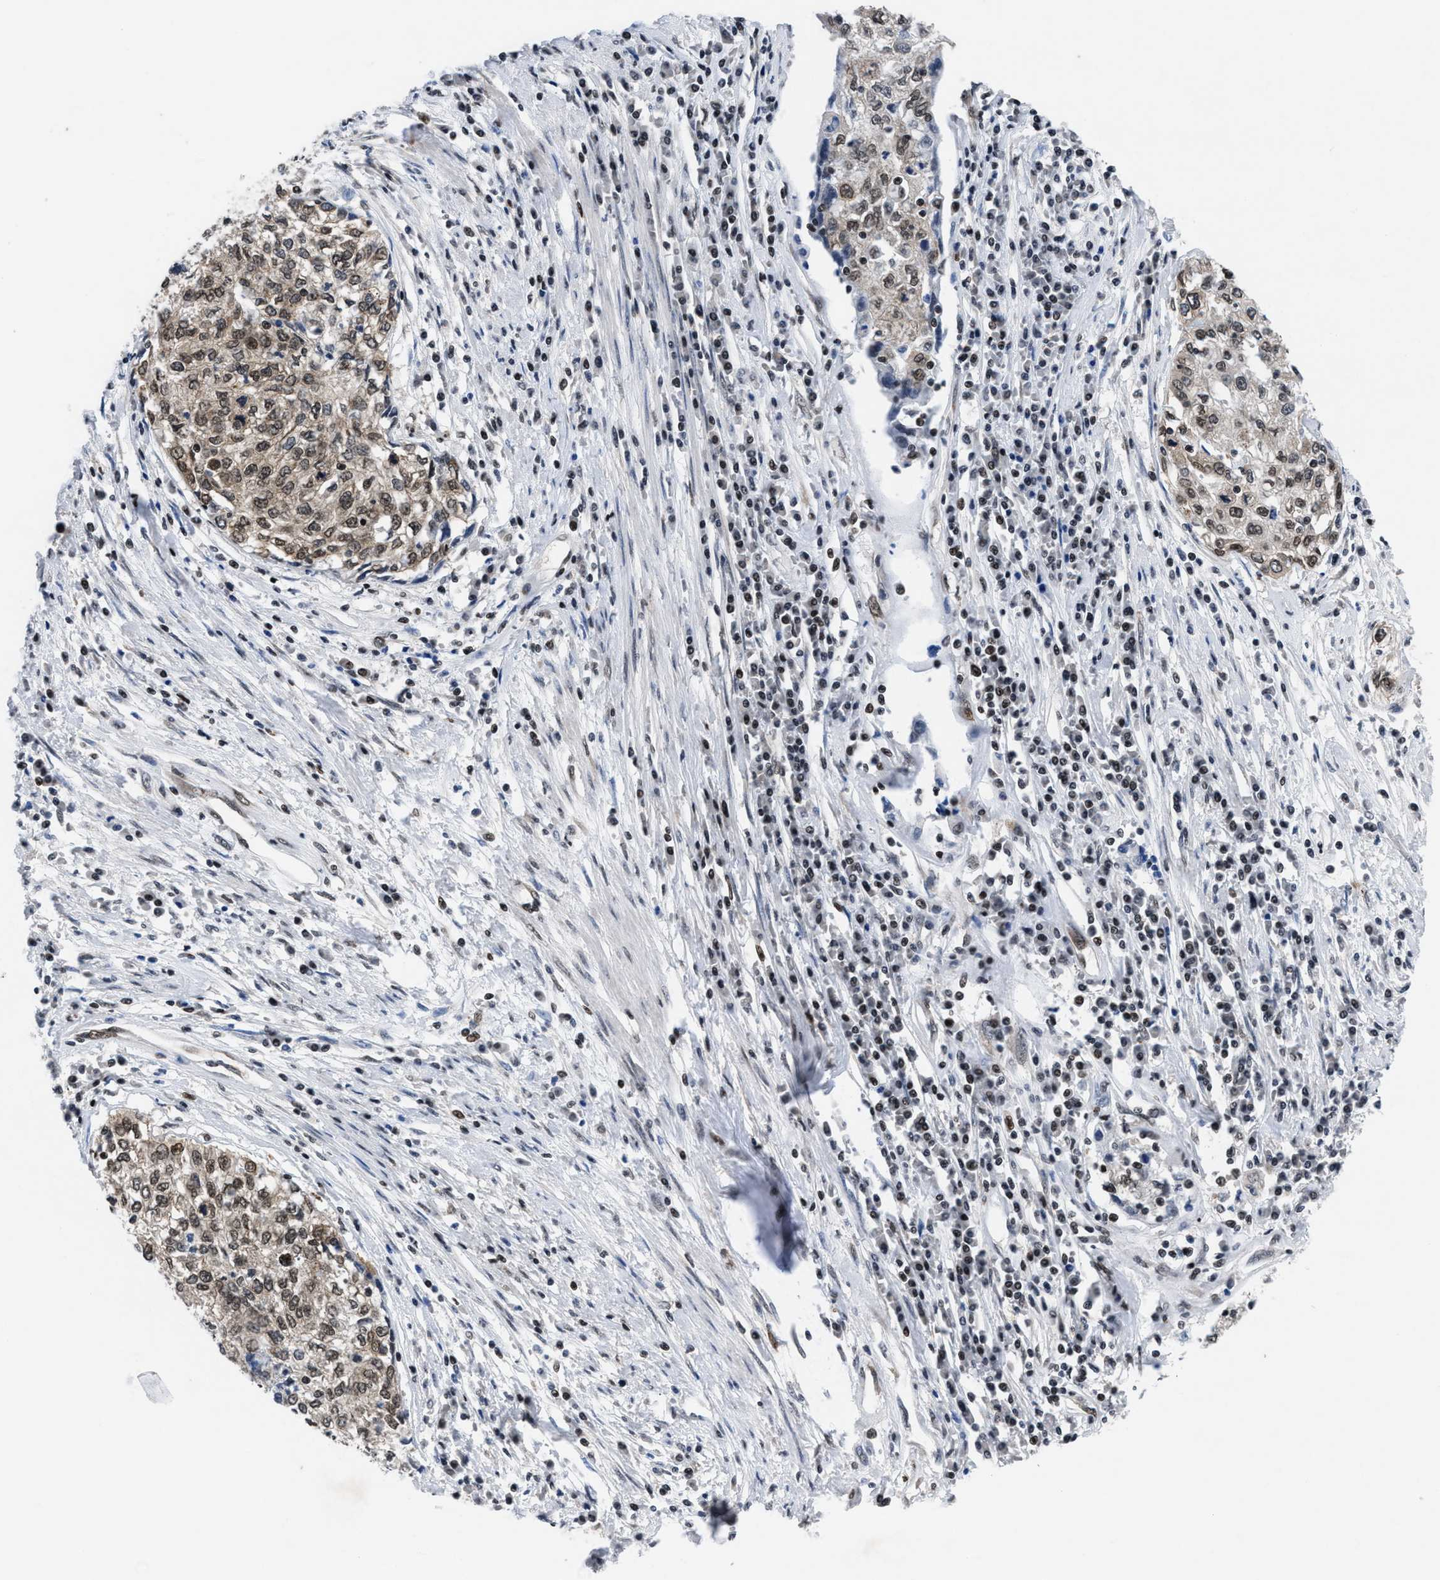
{"staining": {"intensity": "moderate", "quantity": ">75%", "location": "nuclear"}, "tissue": "cervical cancer", "cell_type": "Tumor cells", "image_type": "cancer", "snomed": [{"axis": "morphology", "description": "Squamous cell carcinoma, NOS"}, {"axis": "topography", "description": "Cervix"}], "caption": "About >75% of tumor cells in human cervical squamous cell carcinoma display moderate nuclear protein positivity as visualized by brown immunohistochemical staining.", "gene": "WDR81", "patient": {"sex": "female", "age": 57}}